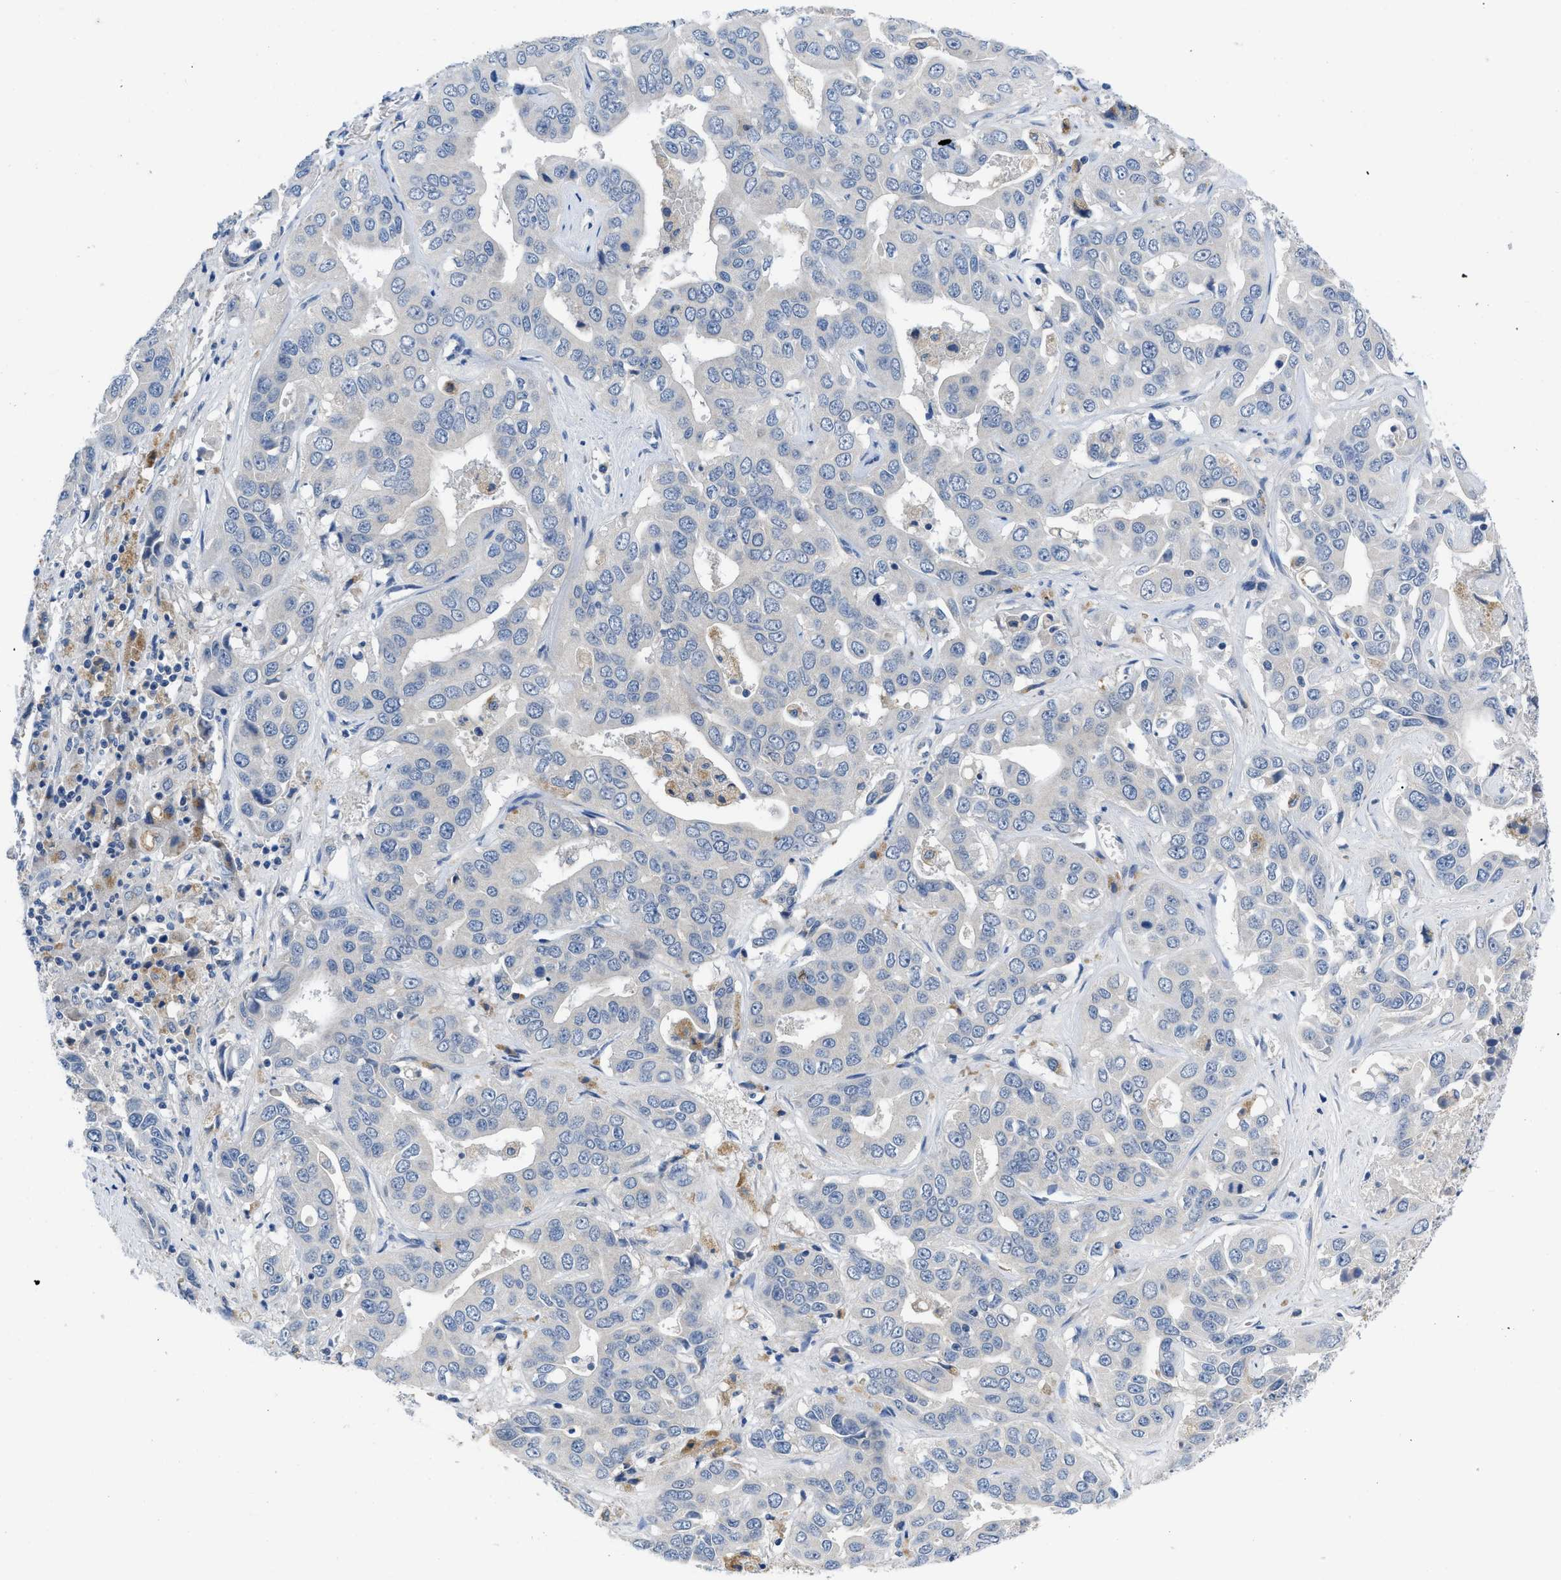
{"staining": {"intensity": "negative", "quantity": "none", "location": "none"}, "tissue": "liver cancer", "cell_type": "Tumor cells", "image_type": "cancer", "snomed": [{"axis": "morphology", "description": "Cholangiocarcinoma"}, {"axis": "topography", "description": "Liver"}], "caption": "The image displays no staining of tumor cells in liver cholangiocarcinoma.", "gene": "PYY", "patient": {"sex": "female", "age": 52}}